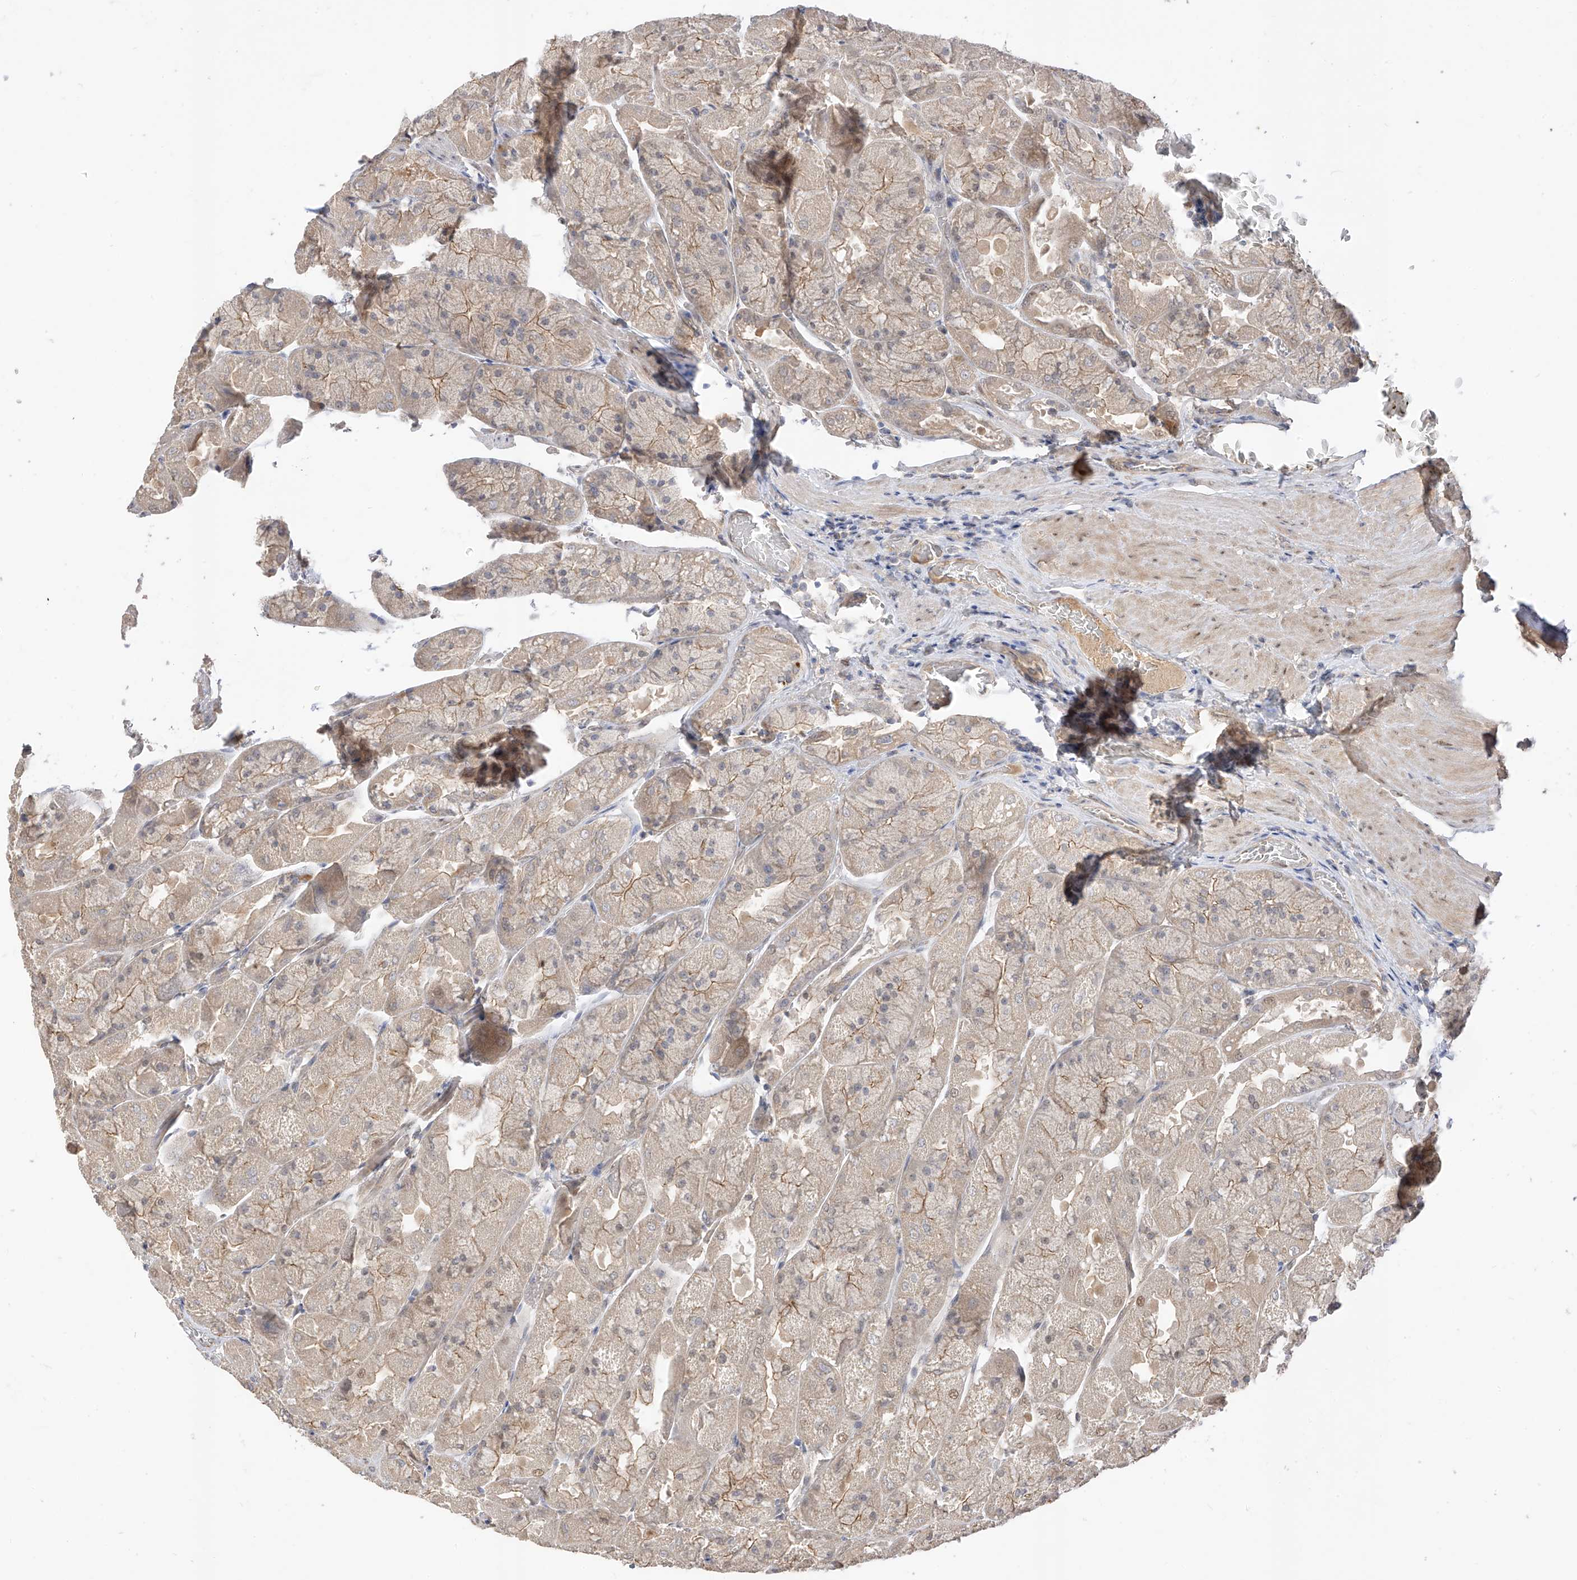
{"staining": {"intensity": "moderate", "quantity": "<25%", "location": "cytoplasmic/membranous,nuclear"}, "tissue": "stomach", "cell_type": "Glandular cells", "image_type": "normal", "snomed": [{"axis": "morphology", "description": "Normal tissue, NOS"}, {"axis": "topography", "description": "Stomach"}], "caption": "Protein analysis of benign stomach displays moderate cytoplasmic/membranous,nuclear staining in about <25% of glandular cells.", "gene": "MRTFA", "patient": {"sex": "female", "age": 61}}